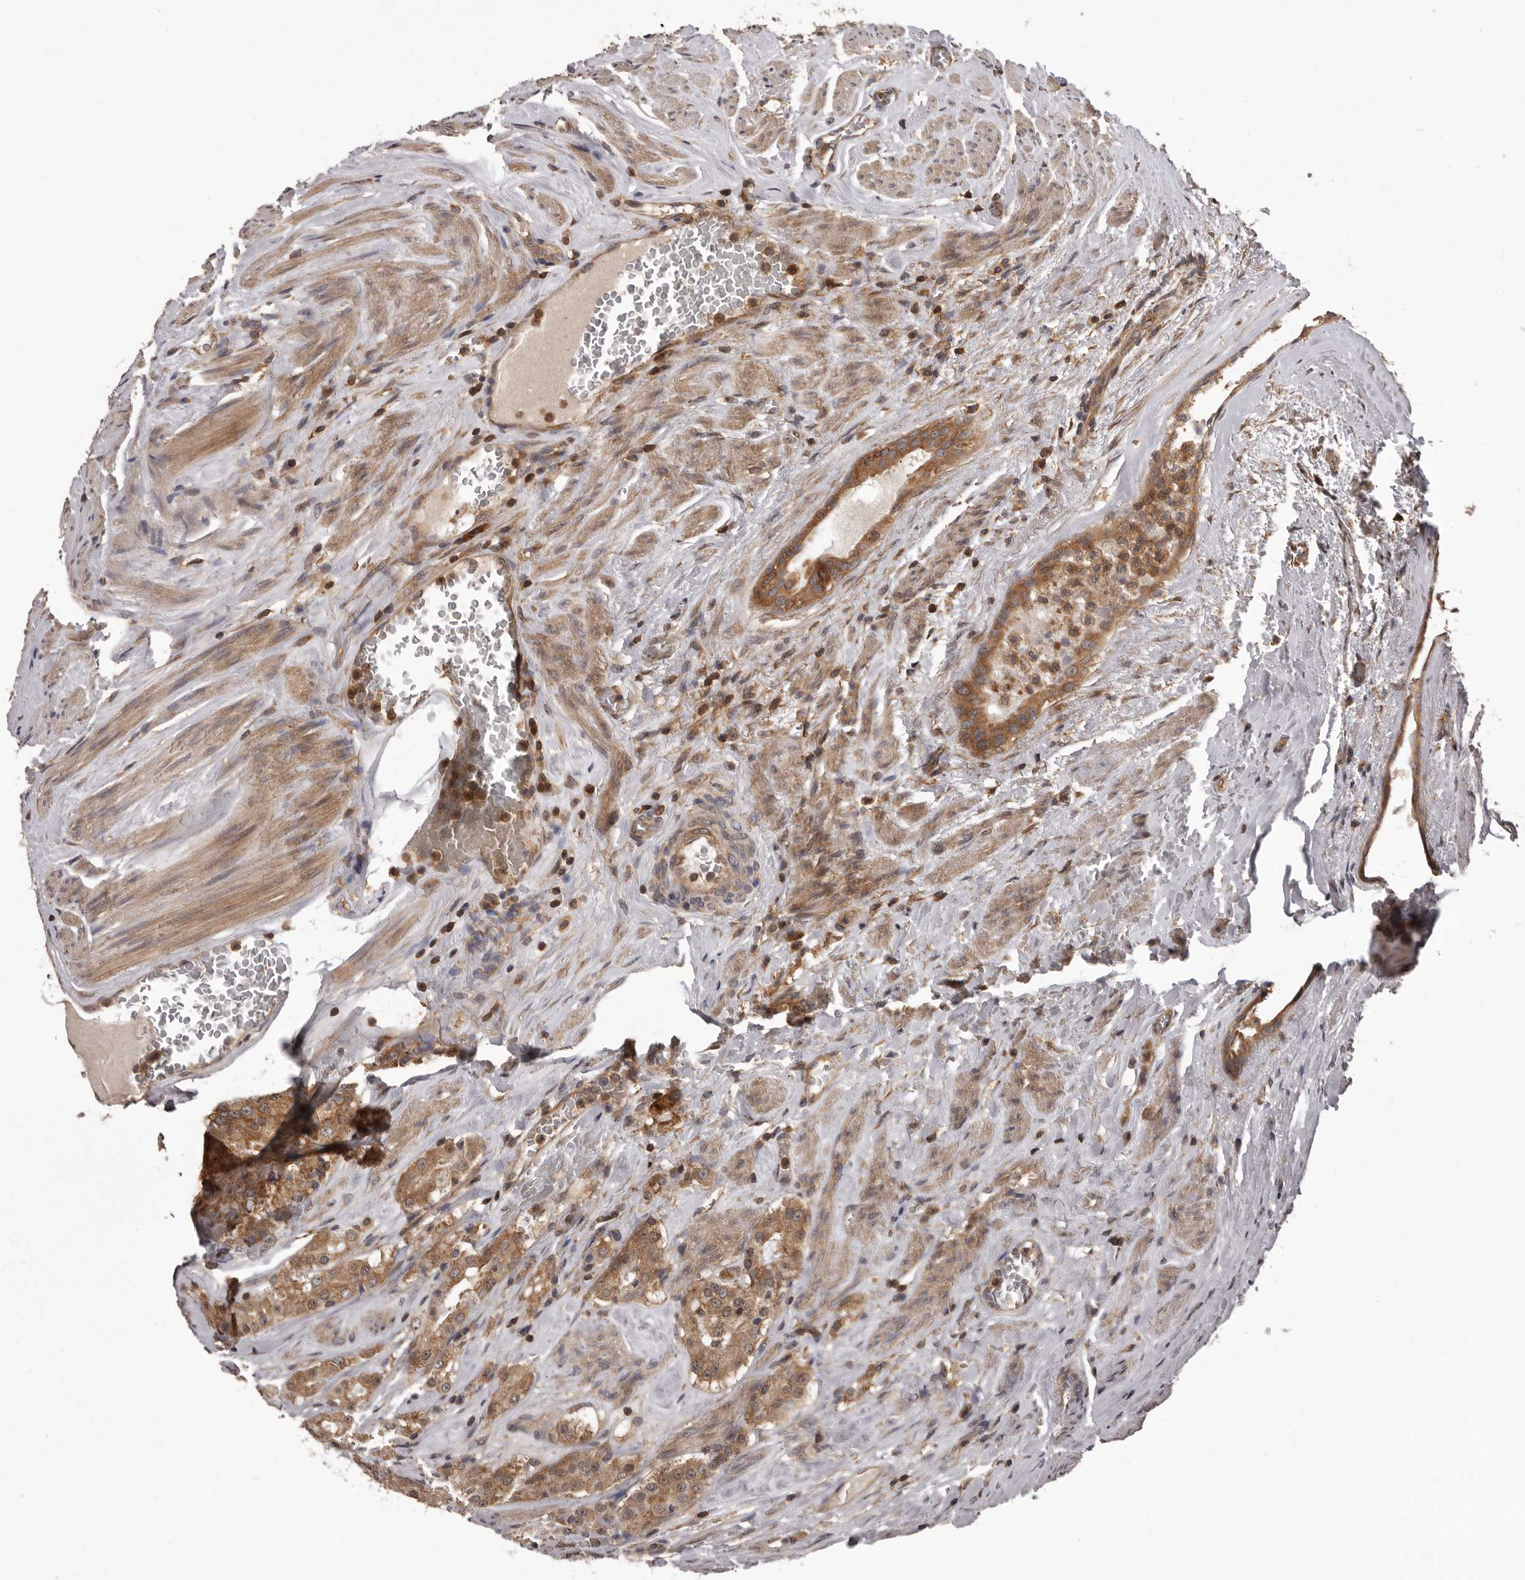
{"staining": {"intensity": "moderate", "quantity": ">75%", "location": "cytoplasmic/membranous"}, "tissue": "prostate cancer", "cell_type": "Tumor cells", "image_type": "cancer", "snomed": [{"axis": "morphology", "description": "Adenocarcinoma, Medium grade"}, {"axis": "topography", "description": "Prostate"}], "caption": "About >75% of tumor cells in prostate medium-grade adenocarcinoma exhibit moderate cytoplasmic/membranous protein expression as visualized by brown immunohistochemical staining.", "gene": "HBS1L", "patient": {"sex": "male", "age": 72}}